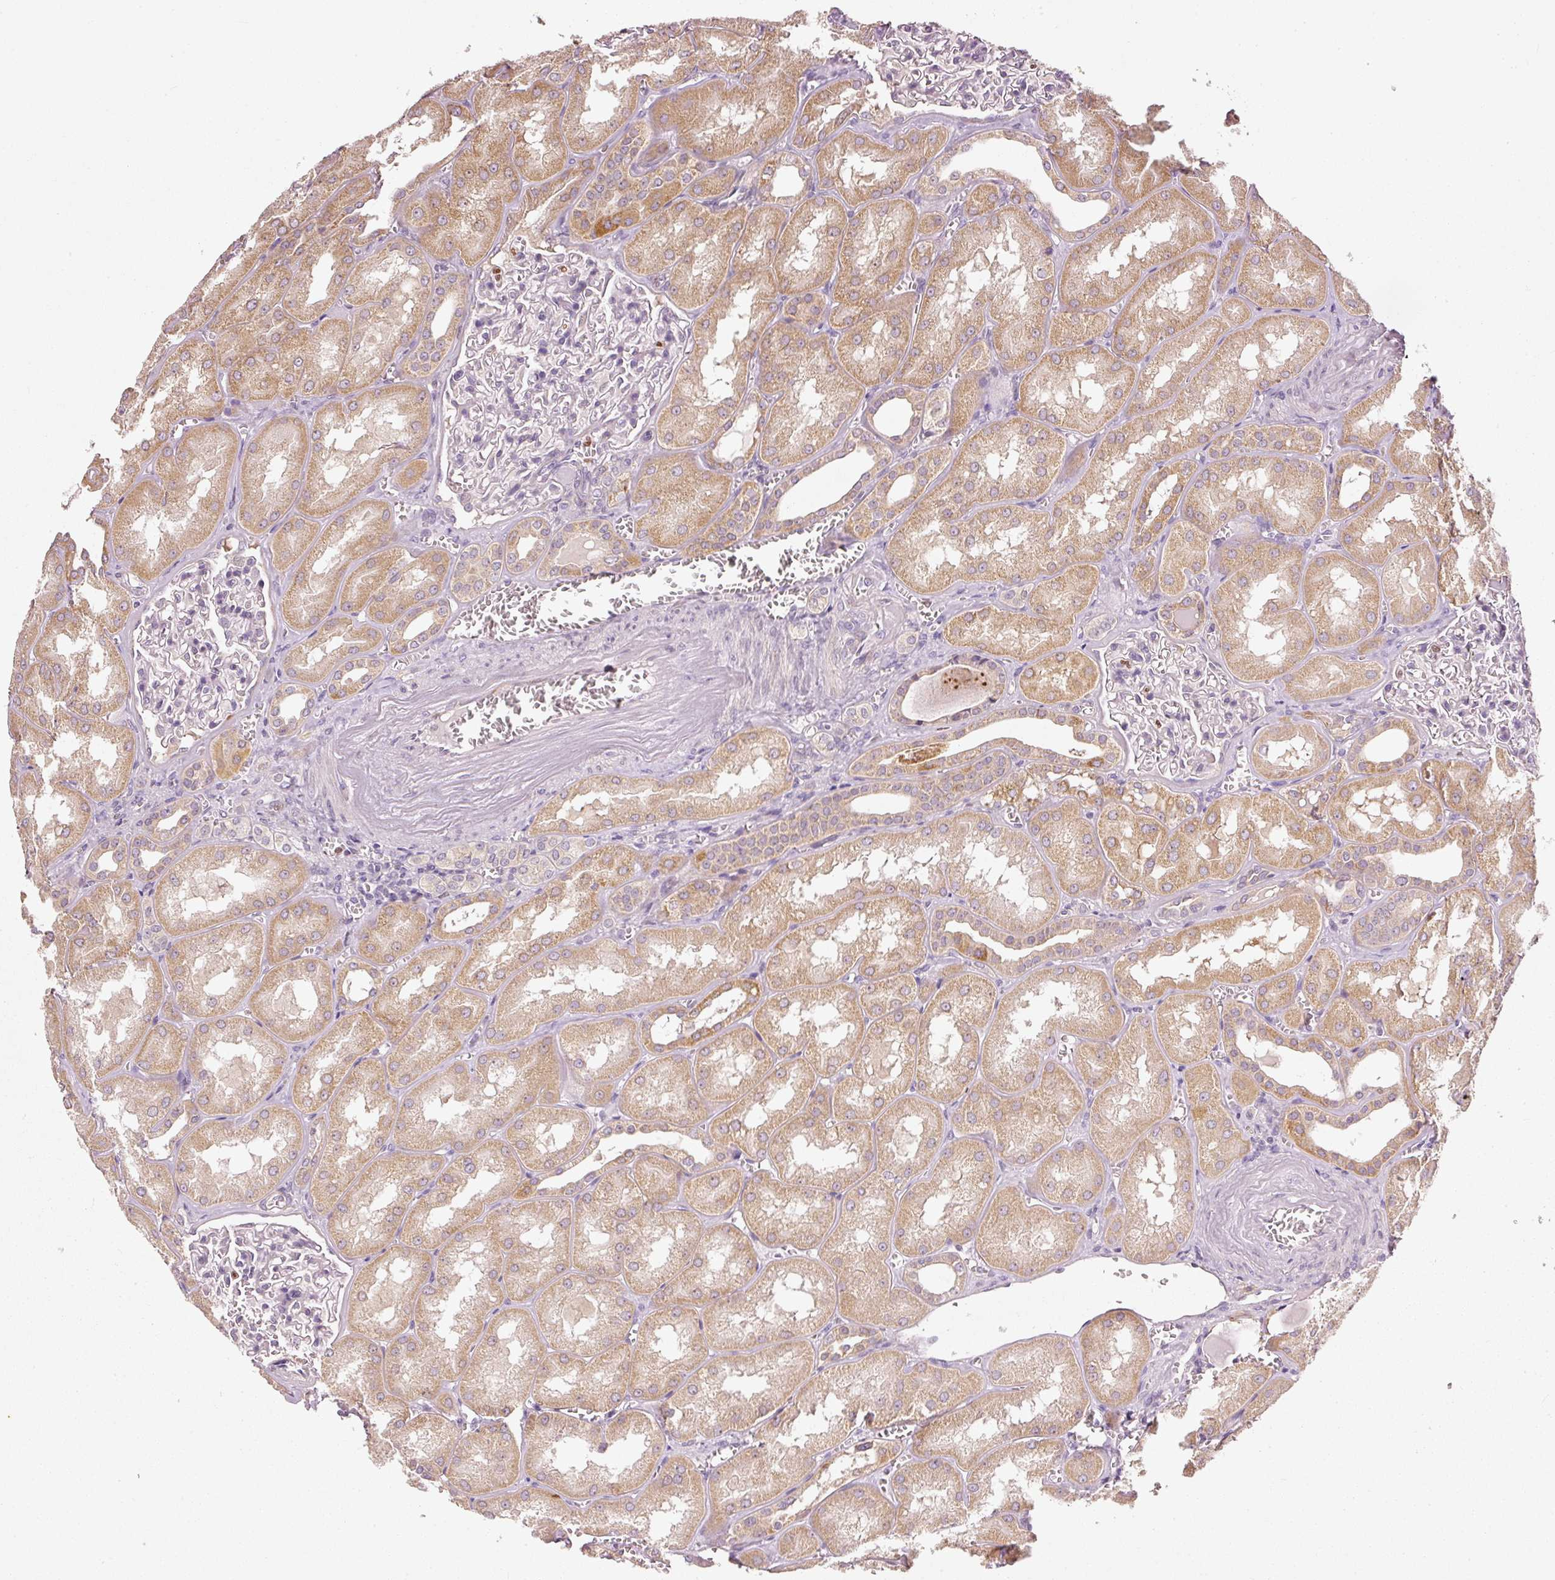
{"staining": {"intensity": "negative", "quantity": "none", "location": "none"}, "tissue": "kidney", "cell_type": "Cells in glomeruli", "image_type": "normal", "snomed": [{"axis": "morphology", "description": "Normal tissue, NOS"}, {"axis": "topography", "description": "Kidney"}], "caption": "Histopathology image shows no protein expression in cells in glomeruli of normal kidney.", "gene": "MTHFD1L", "patient": {"sex": "male", "age": 61}}